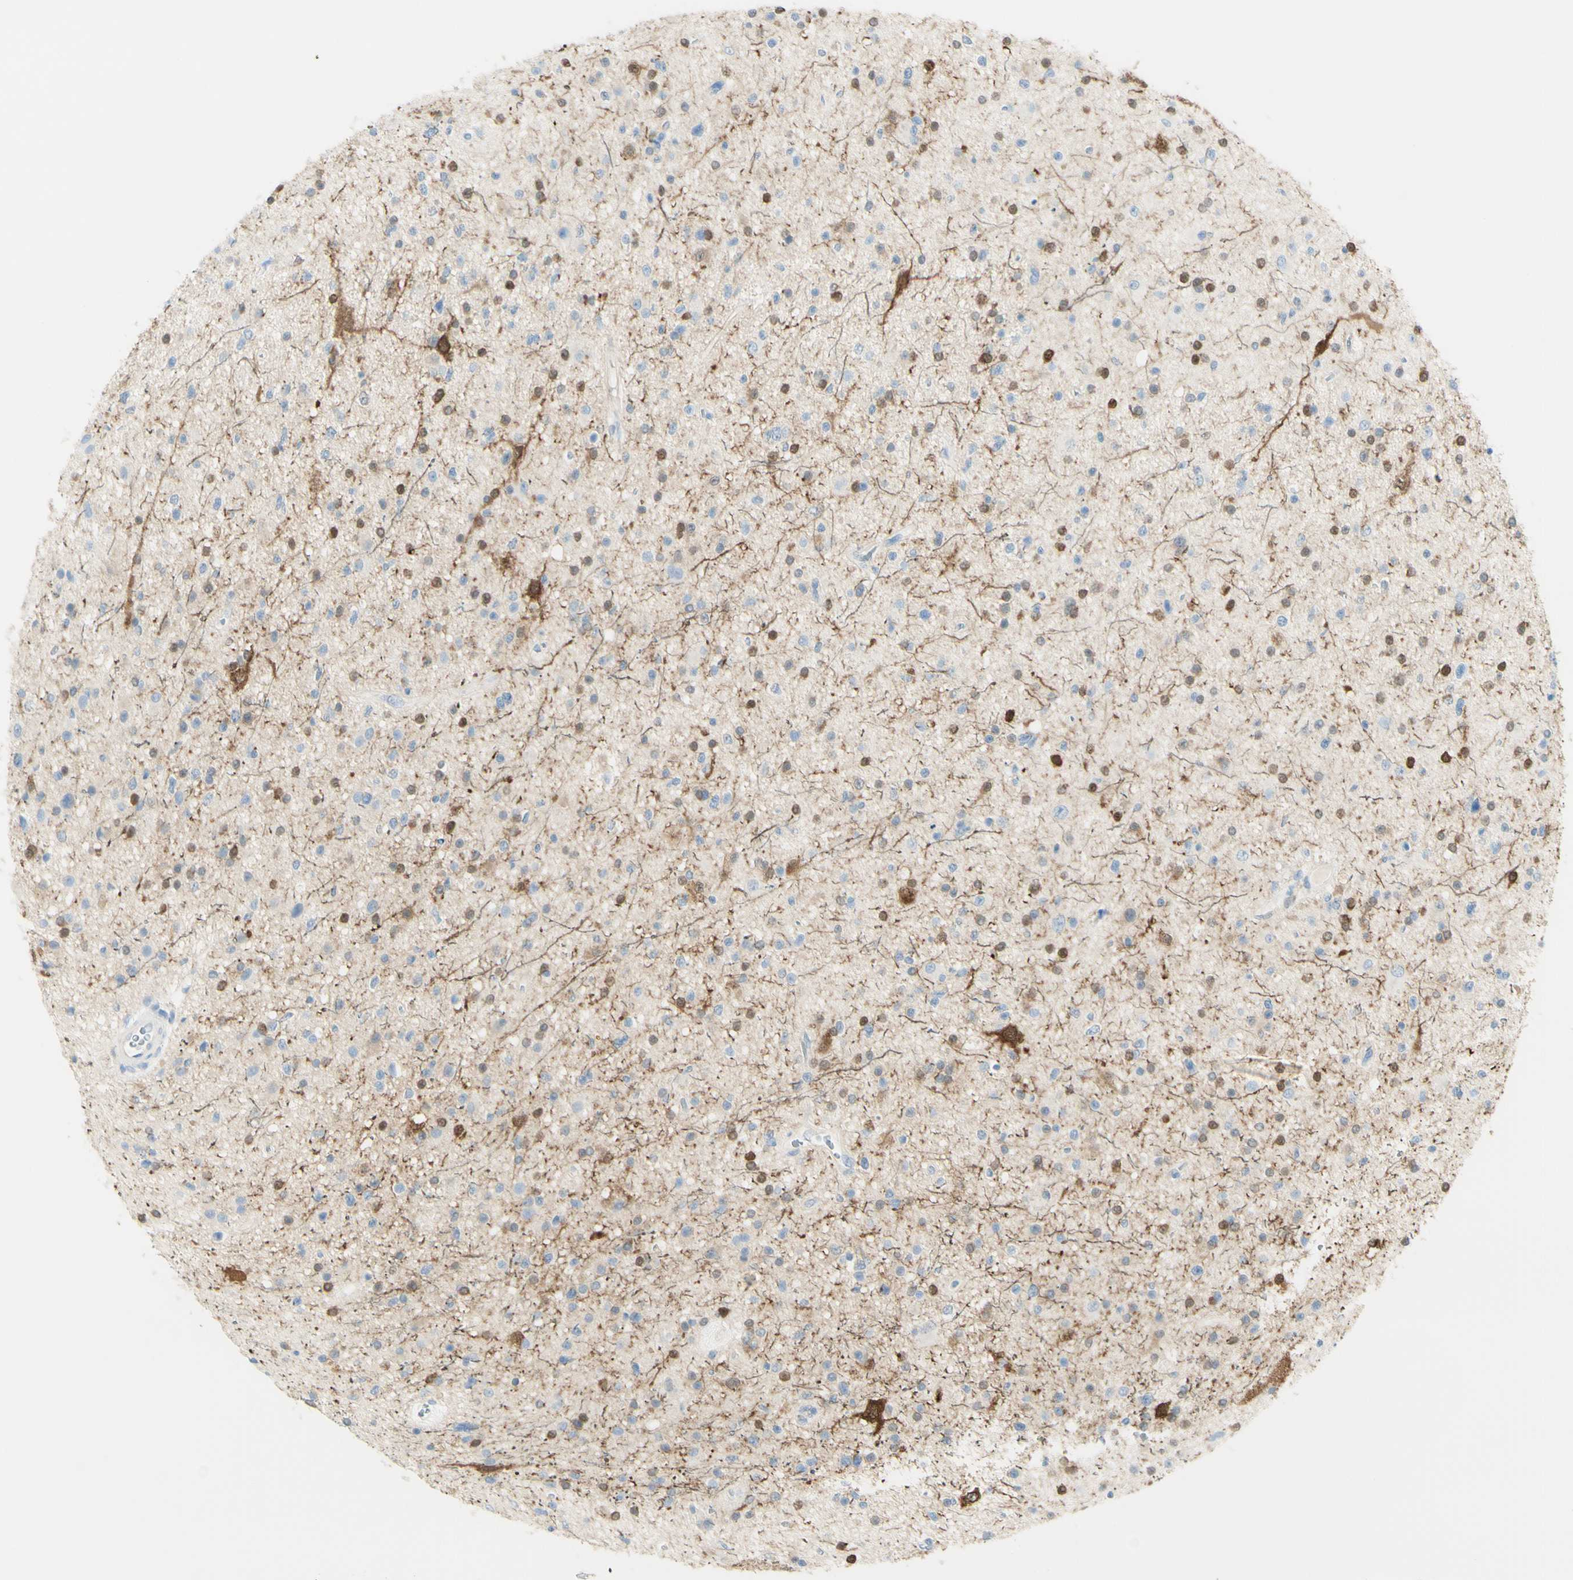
{"staining": {"intensity": "moderate", "quantity": "25%-75%", "location": "cytoplasmic/membranous,nuclear"}, "tissue": "glioma", "cell_type": "Tumor cells", "image_type": "cancer", "snomed": [{"axis": "morphology", "description": "Glioma, malignant, High grade"}, {"axis": "topography", "description": "Brain"}], "caption": "Malignant glioma (high-grade) stained for a protein exhibits moderate cytoplasmic/membranous and nuclear positivity in tumor cells.", "gene": "TSPAN1", "patient": {"sex": "male", "age": 33}}